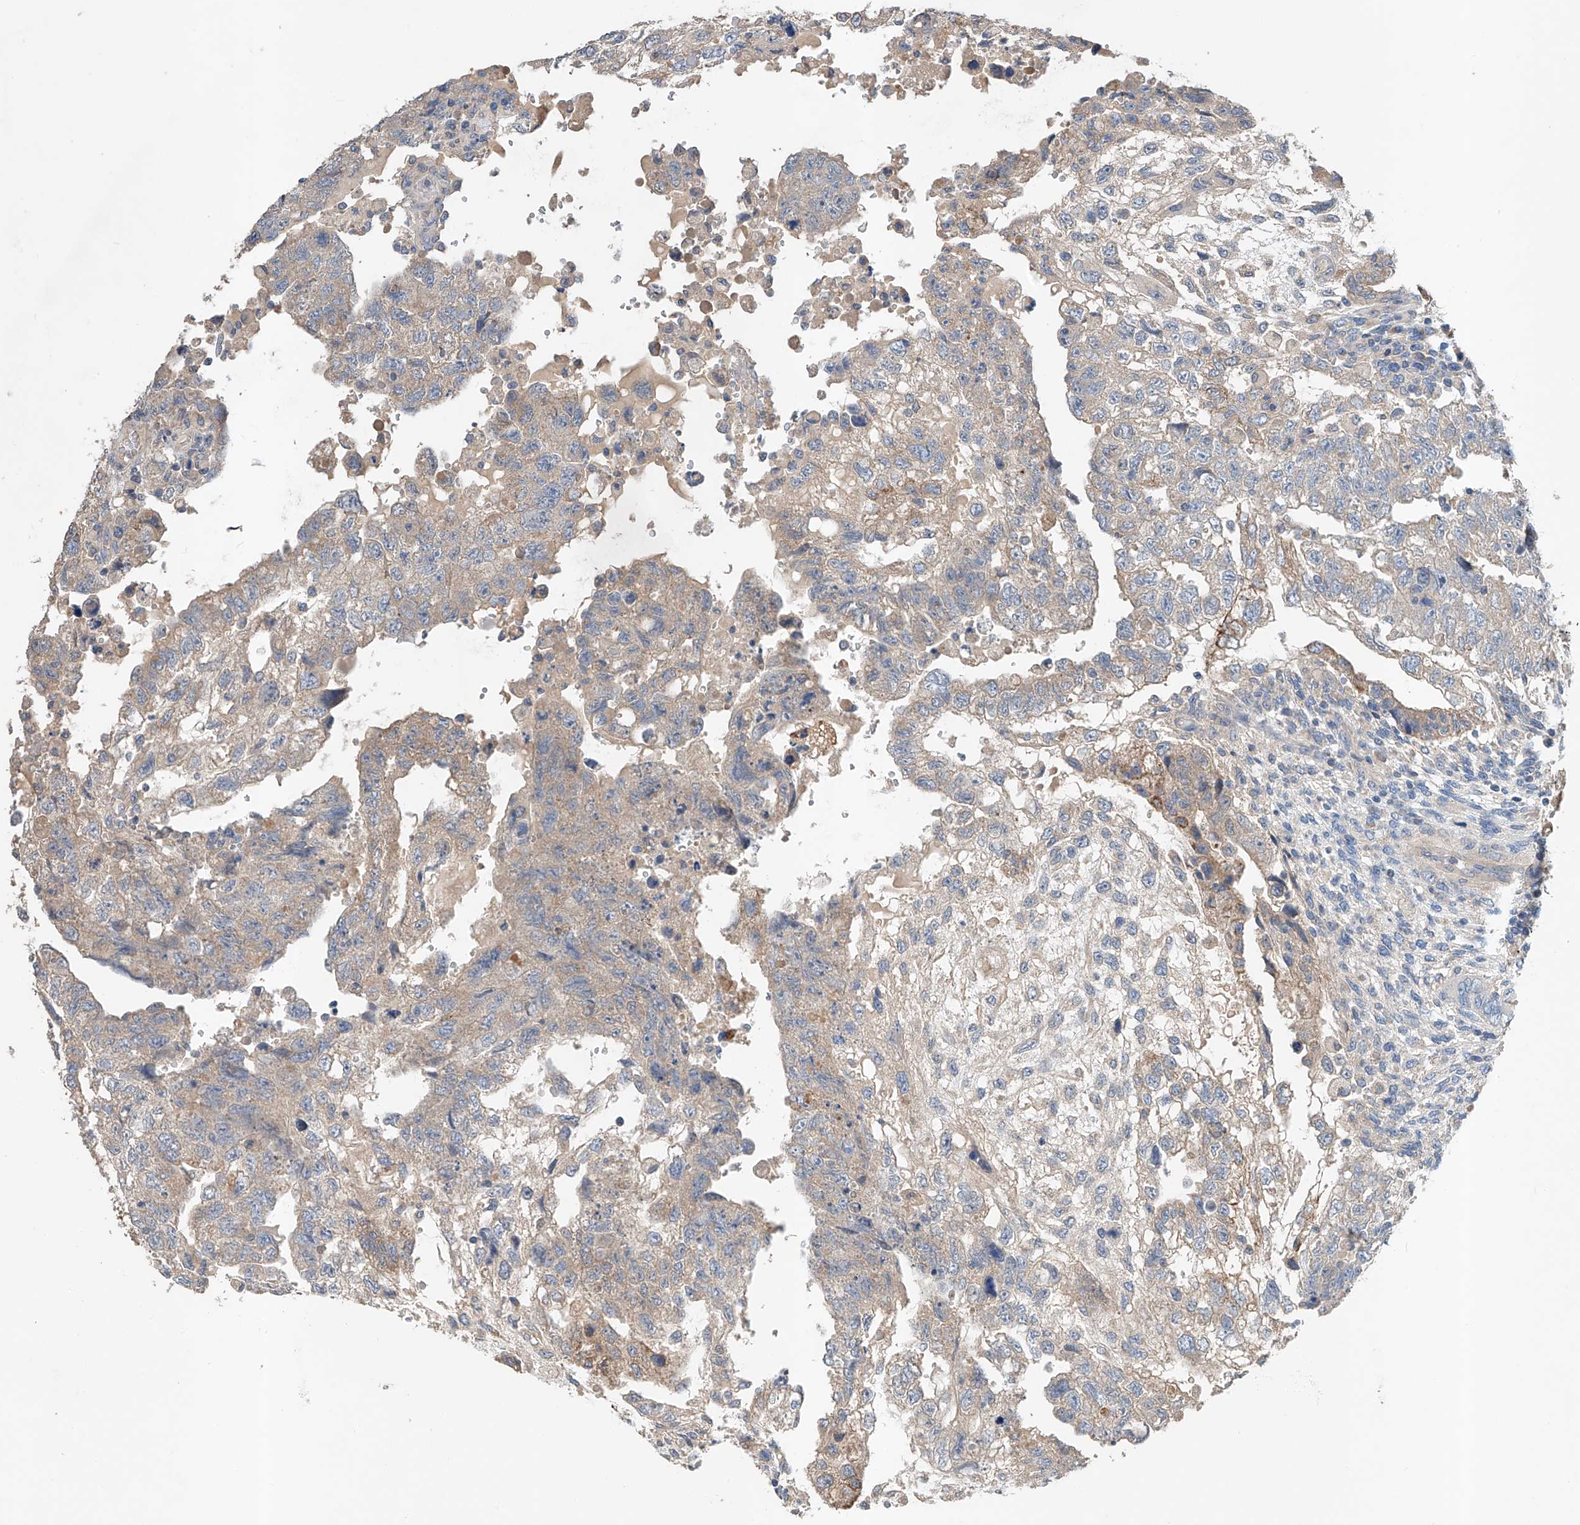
{"staining": {"intensity": "weak", "quantity": ">75%", "location": "cytoplasmic/membranous"}, "tissue": "testis cancer", "cell_type": "Tumor cells", "image_type": "cancer", "snomed": [{"axis": "morphology", "description": "Carcinoma, Embryonal, NOS"}, {"axis": "topography", "description": "Testis"}], "caption": "A brown stain shows weak cytoplasmic/membranous positivity of a protein in human testis cancer (embryonal carcinoma) tumor cells.", "gene": "GPC4", "patient": {"sex": "male", "age": 36}}